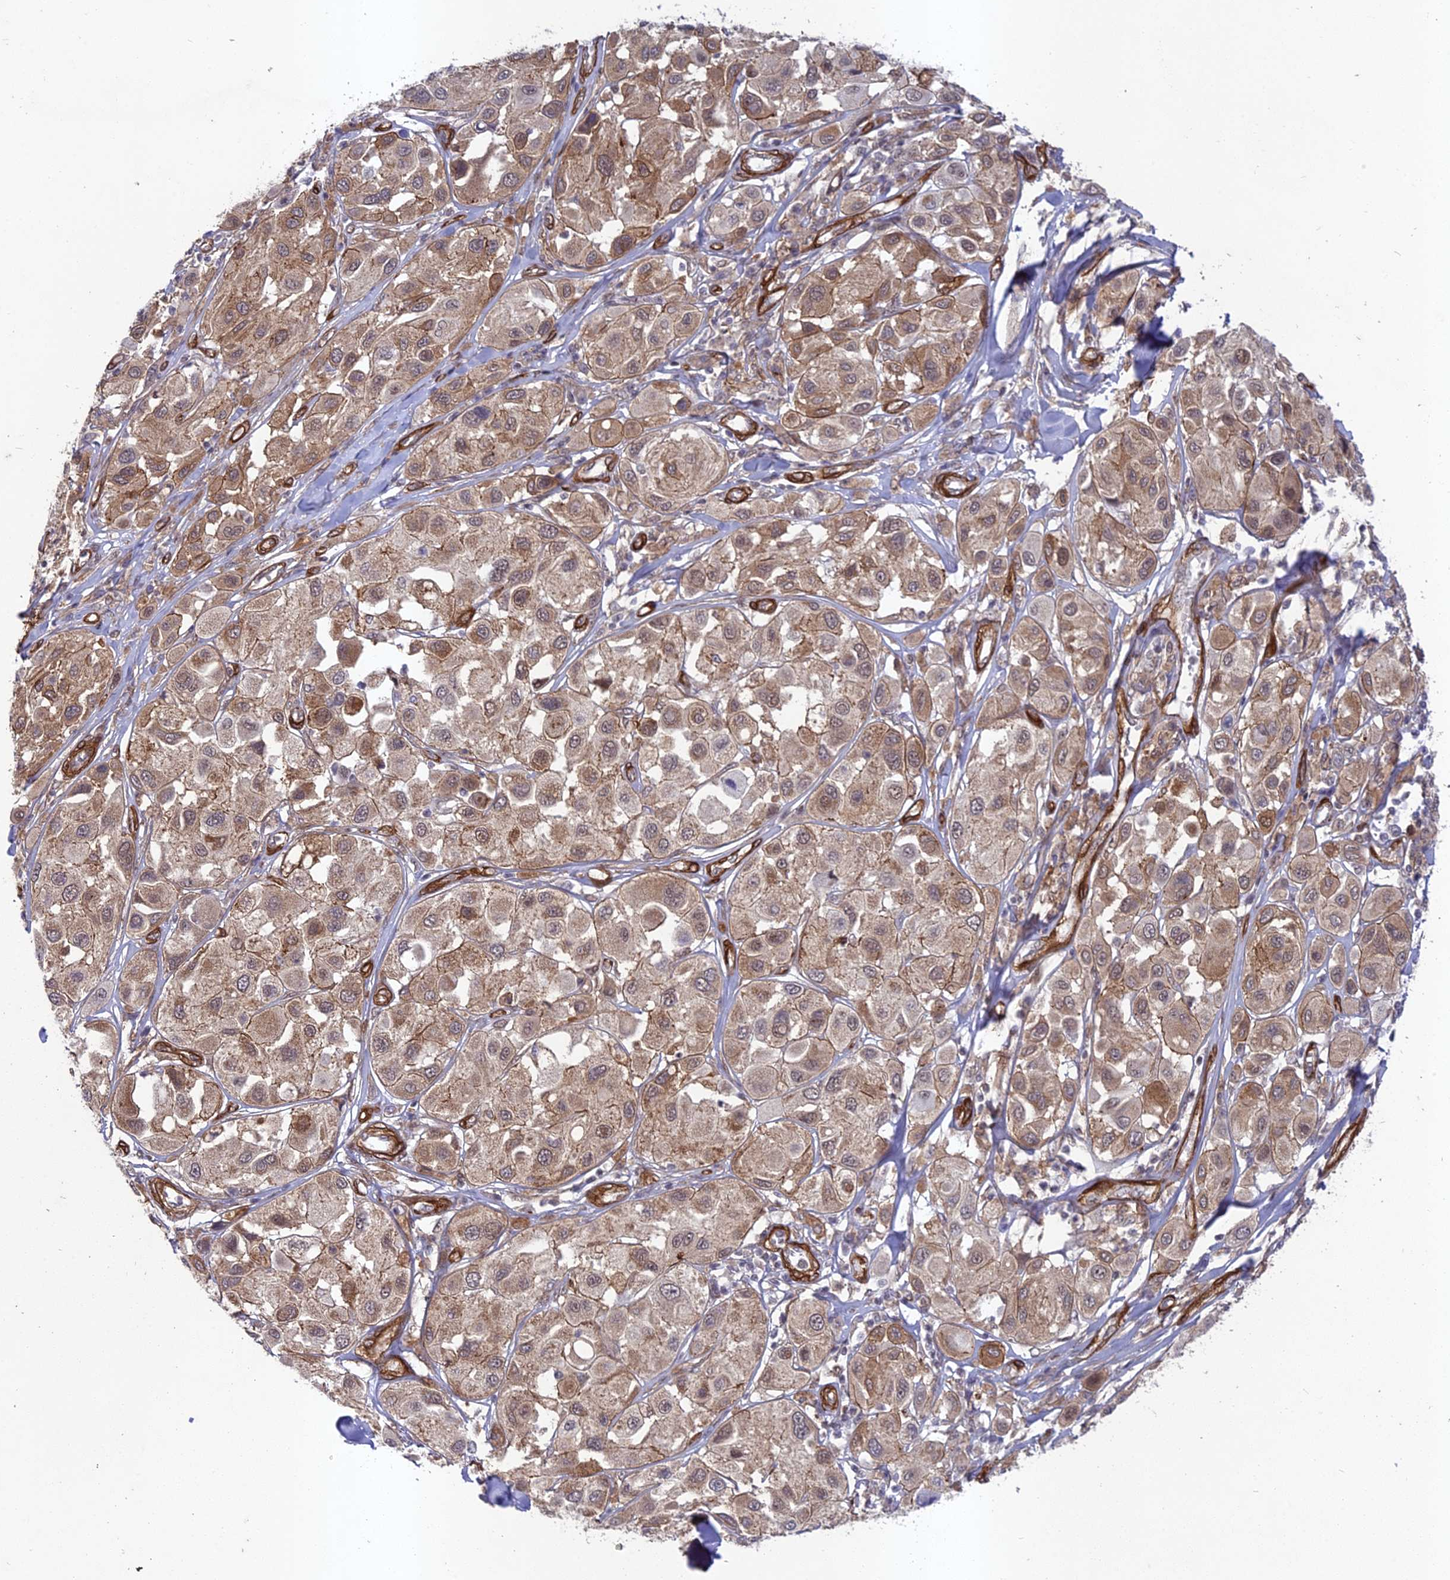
{"staining": {"intensity": "moderate", "quantity": ">75%", "location": "cytoplasmic/membranous,nuclear"}, "tissue": "melanoma", "cell_type": "Tumor cells", "image_type": "cancer", "snomed": [{"axis": "morphology", "description": "Malignant melanoma, Metastatic site"}, {"axis": "topography", "description": "Skin"}], "caption": "IHC of human malignant melanoma (metastatic site) shows medium levels of moderate cytoplasmic/membranous and nuclear staining in approximately >75% of tumor cells. The staining was performed using DAB to visualize the protein expression in brown, while the nuclei were stained in blue with hematoxylin (Magnification: 20x).", "gene": "TNS1", "patient": {"sex": "male", "age": 41}}